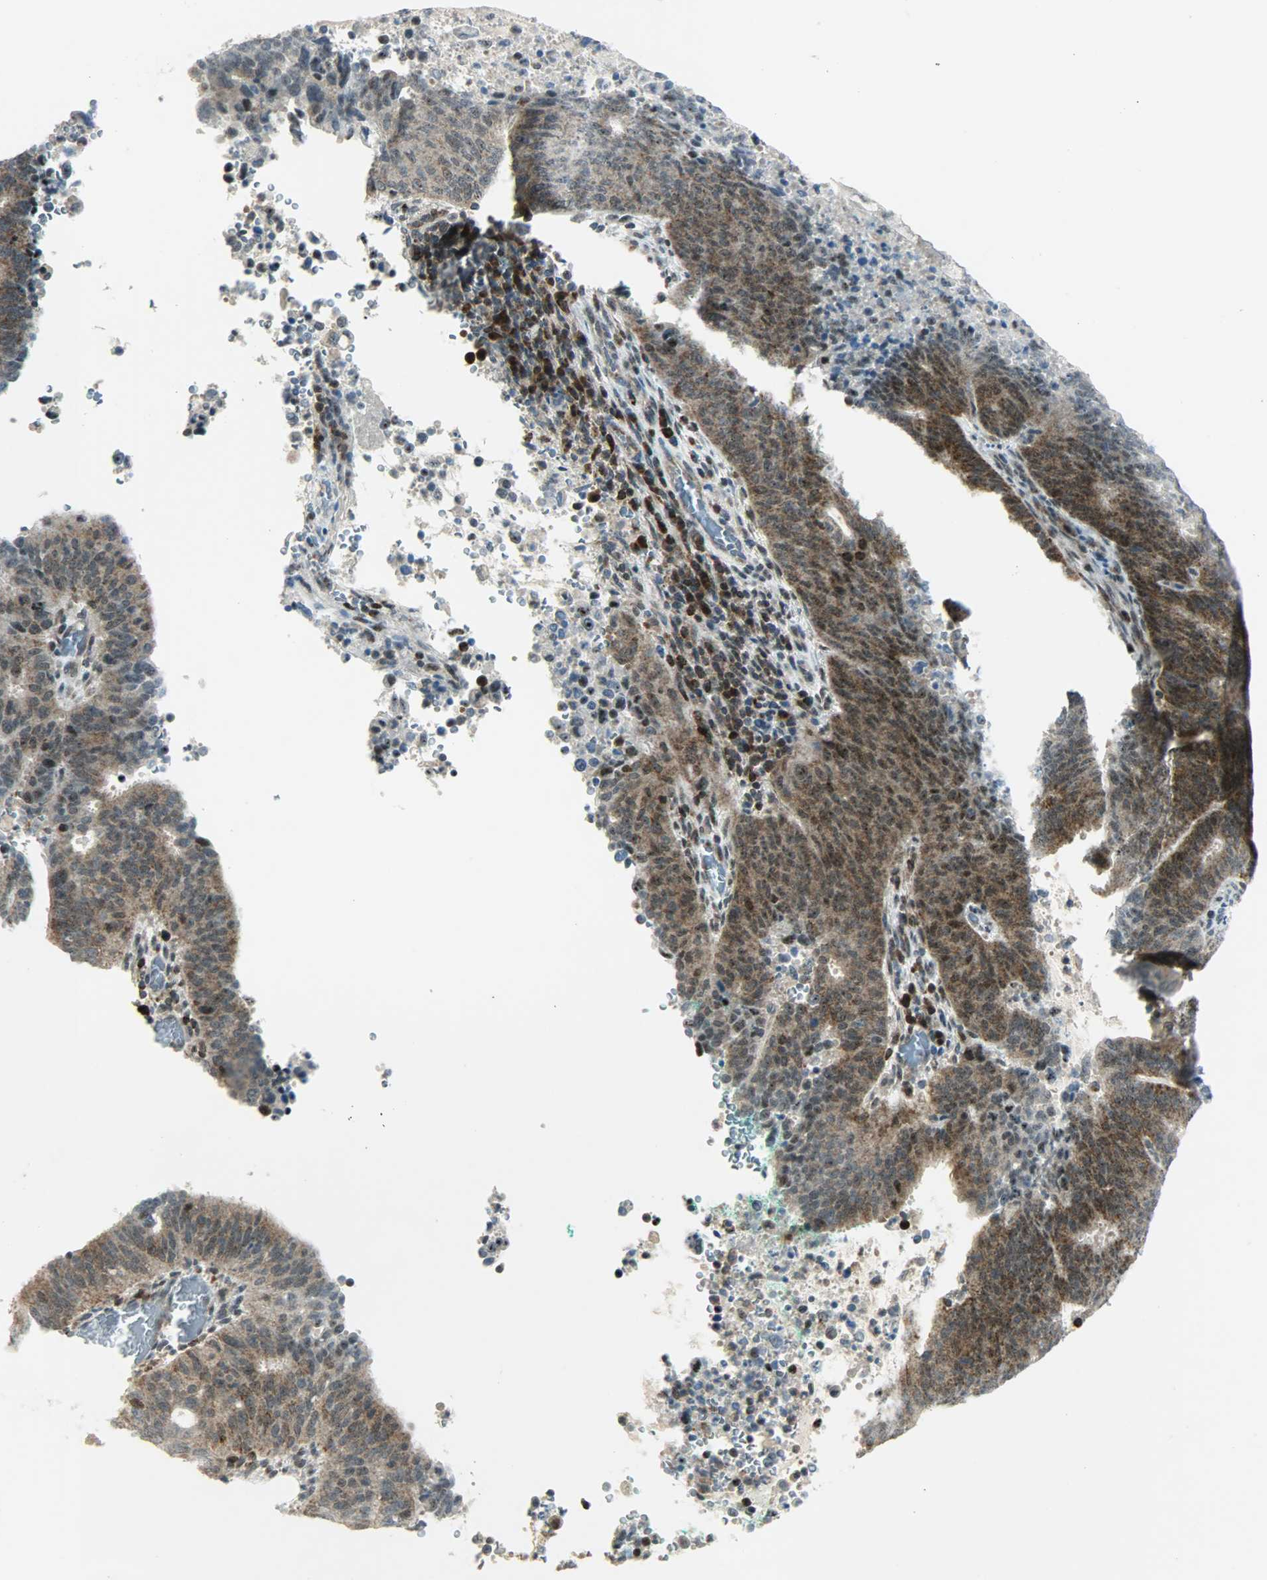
{"staining": {"intensity": "moderate", "quantity": ">75%", "location": "cytoplasmic/membranous"}, "tissue": "cervical cancer", "cell_type": "Tumor cells", "image_type": "cancer", "snomed": [{"axis": "morphology", "description": "Adenocarcinoma, NOS"}, {"axis": "topography", "description": "Cervix"}], "caption": "Immunohistochemistry (DAB) staining of human cervical cancer shows moderate cytoplasmic/membranous protein expression in about >75% of tumor cells.", "gene": "IL15", "patient": {"sex": "female", "age": 44}}